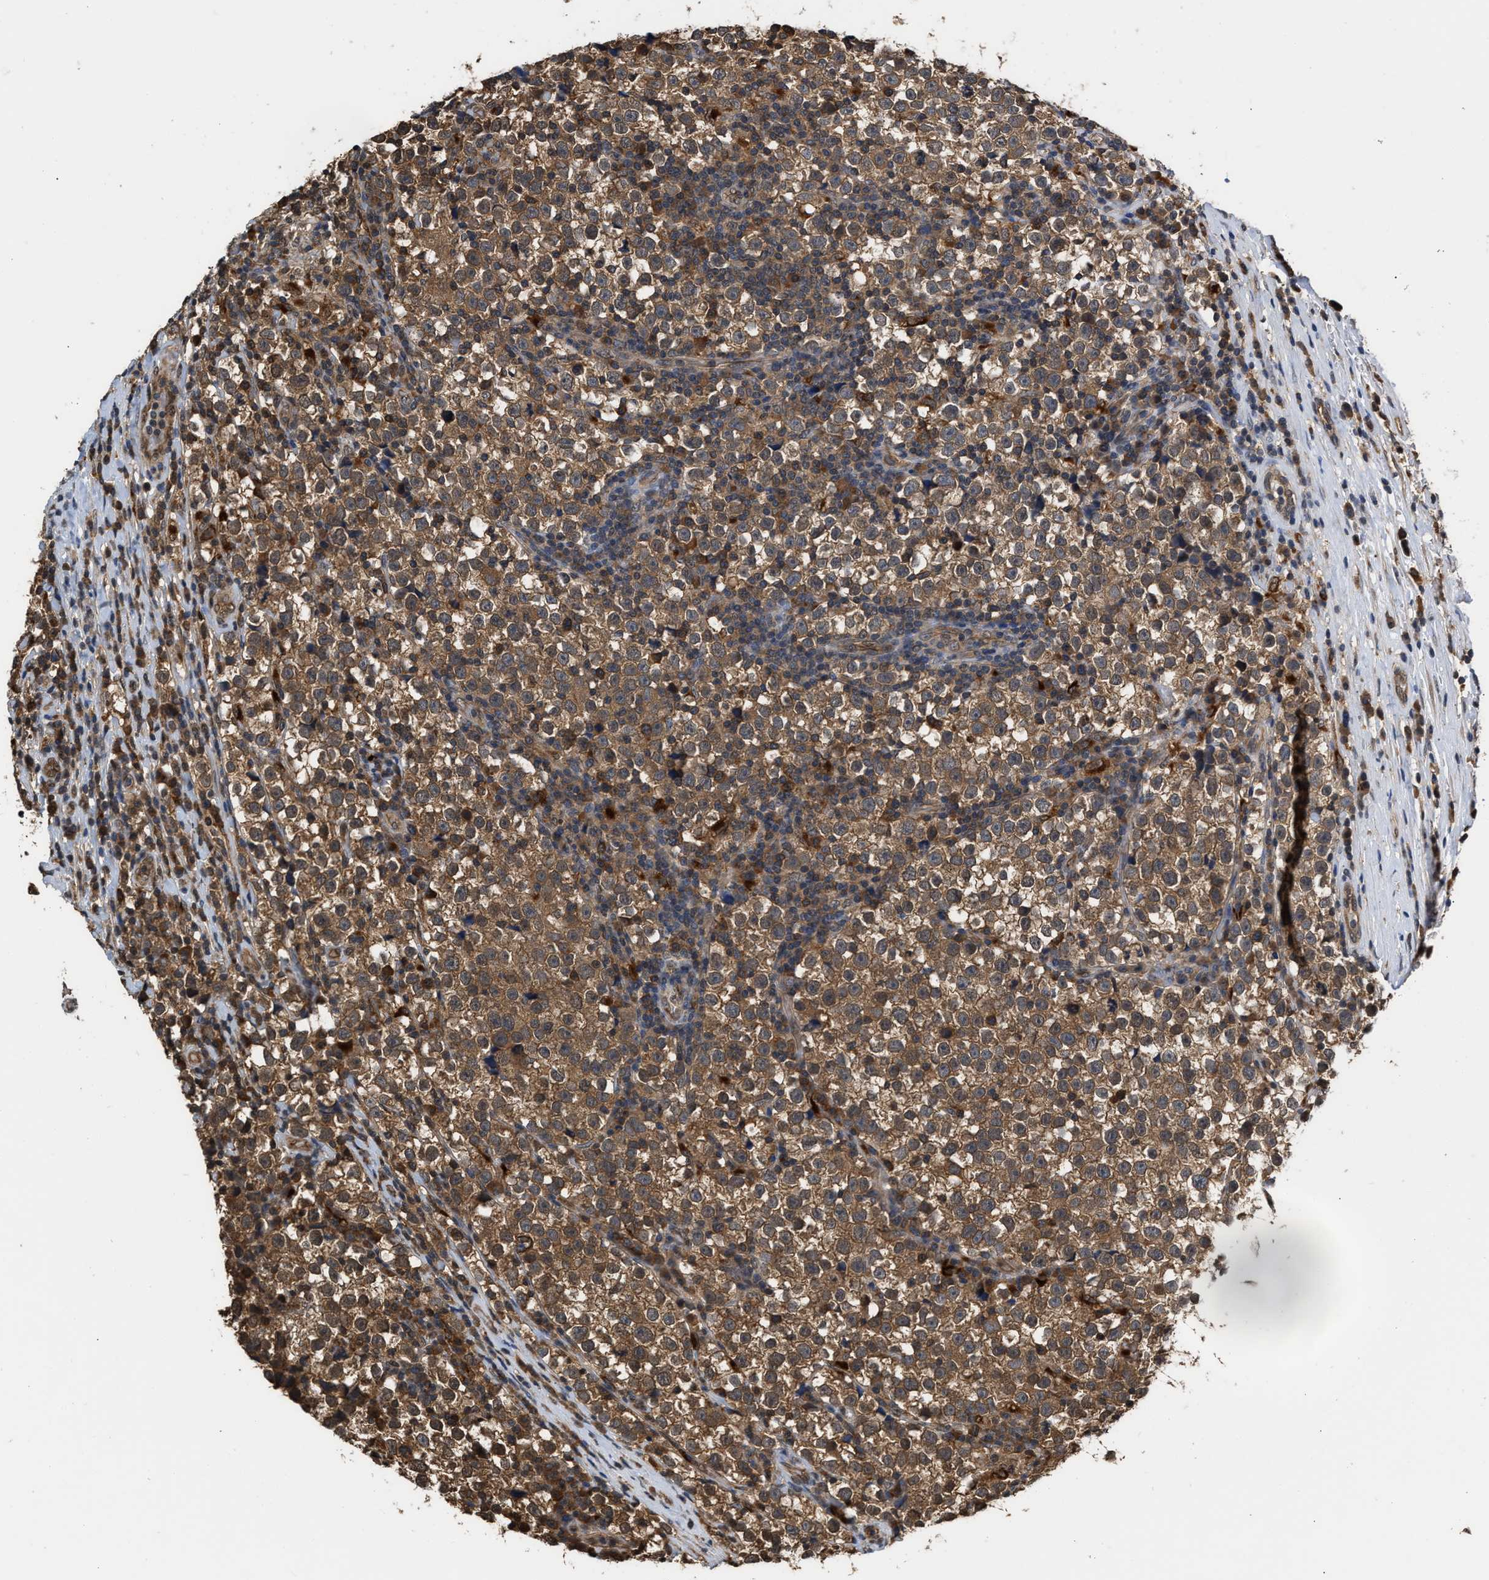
{"staining": {"intensity": "moderate", "quantity": ">75%", "location": "cytoplasmic/membranous"}, "tissue": "testis cancer", "cell_type": "Tumor cells", "image_type": "cancer", "snomed": [{"axis": "morphology", "description": "Normal tissue, NOS"}, {"axis": "morphology", "description": "Seminoma, NOS"}, {"axis": "topography", "description": "Testis"}], "caption": "Tumor cells display medium levels of moderate cytoplasmic/membranous positivity in about >75% of cells in human testis cancer. Nuclei are stained in blue.", "gene": "SCAI", "patient": {"sex": "male", "age": 43}}